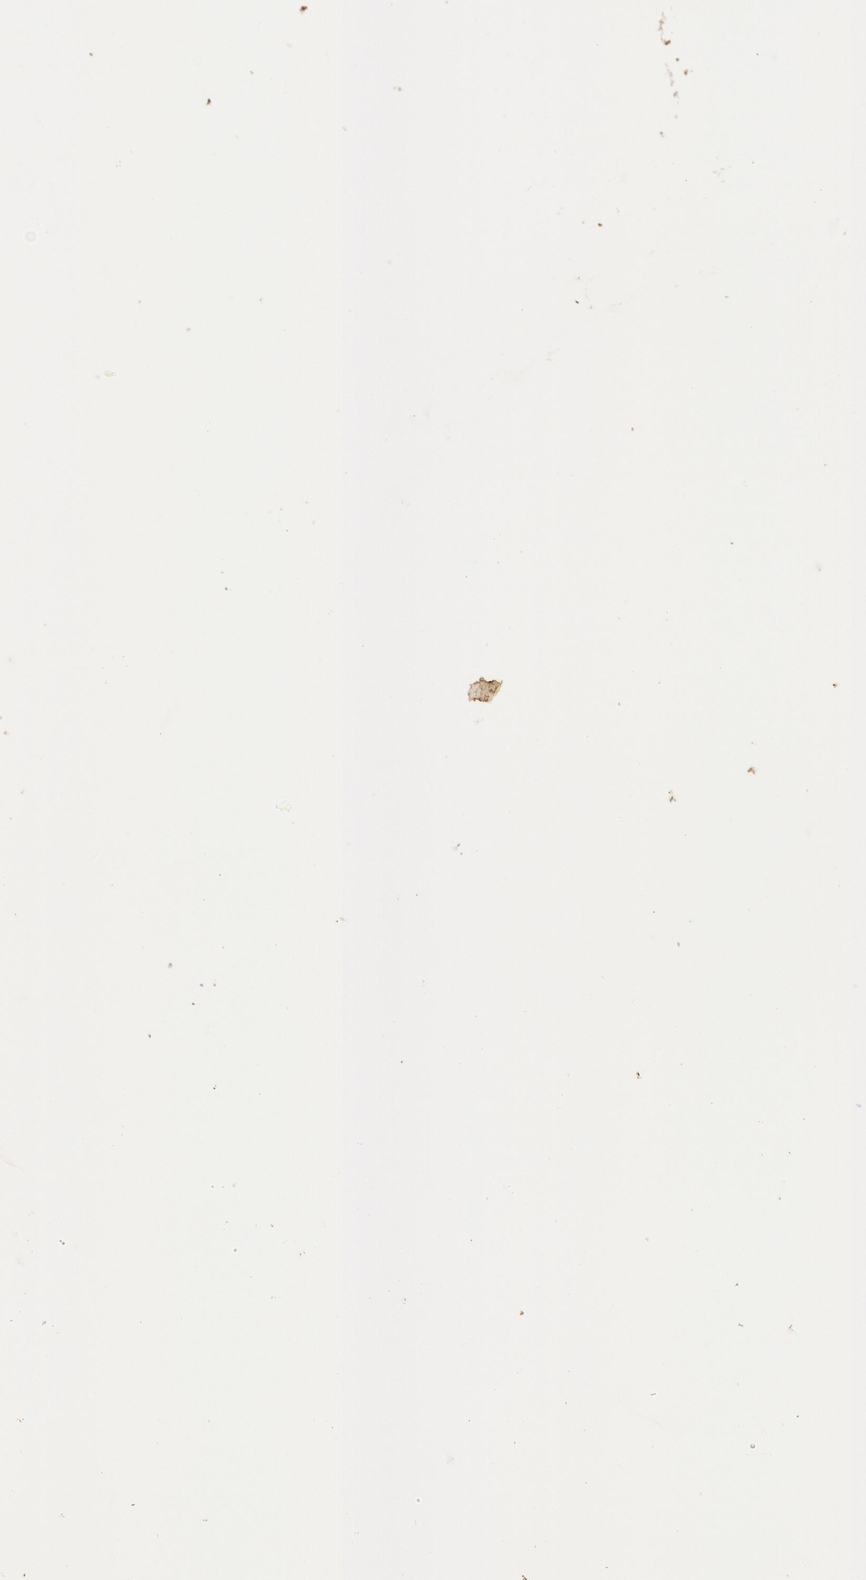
{"staining": {"intensity": "negative", "quantity": "none", "location": "none"}, "tissue": "ovarian cancer", "cell_type": "Tumor cells", "image_type": "cancer", "snomed": [{"axis": "morphology", "description": "Carcinoma, endometroid"}, {"axis": "topography", "description": "Ovary"}], "caption": "The micrograph reveals no significant expression in tumor cells of endometroid carcinoma (ovarian). (DAB (3,3'-diaminobenzidine) immunohistochemistry (IHC) visualized using brightfield microscopy, high magnification).", "gene": "IGHA1", "patient": {"sex": "female", "age": 52}}